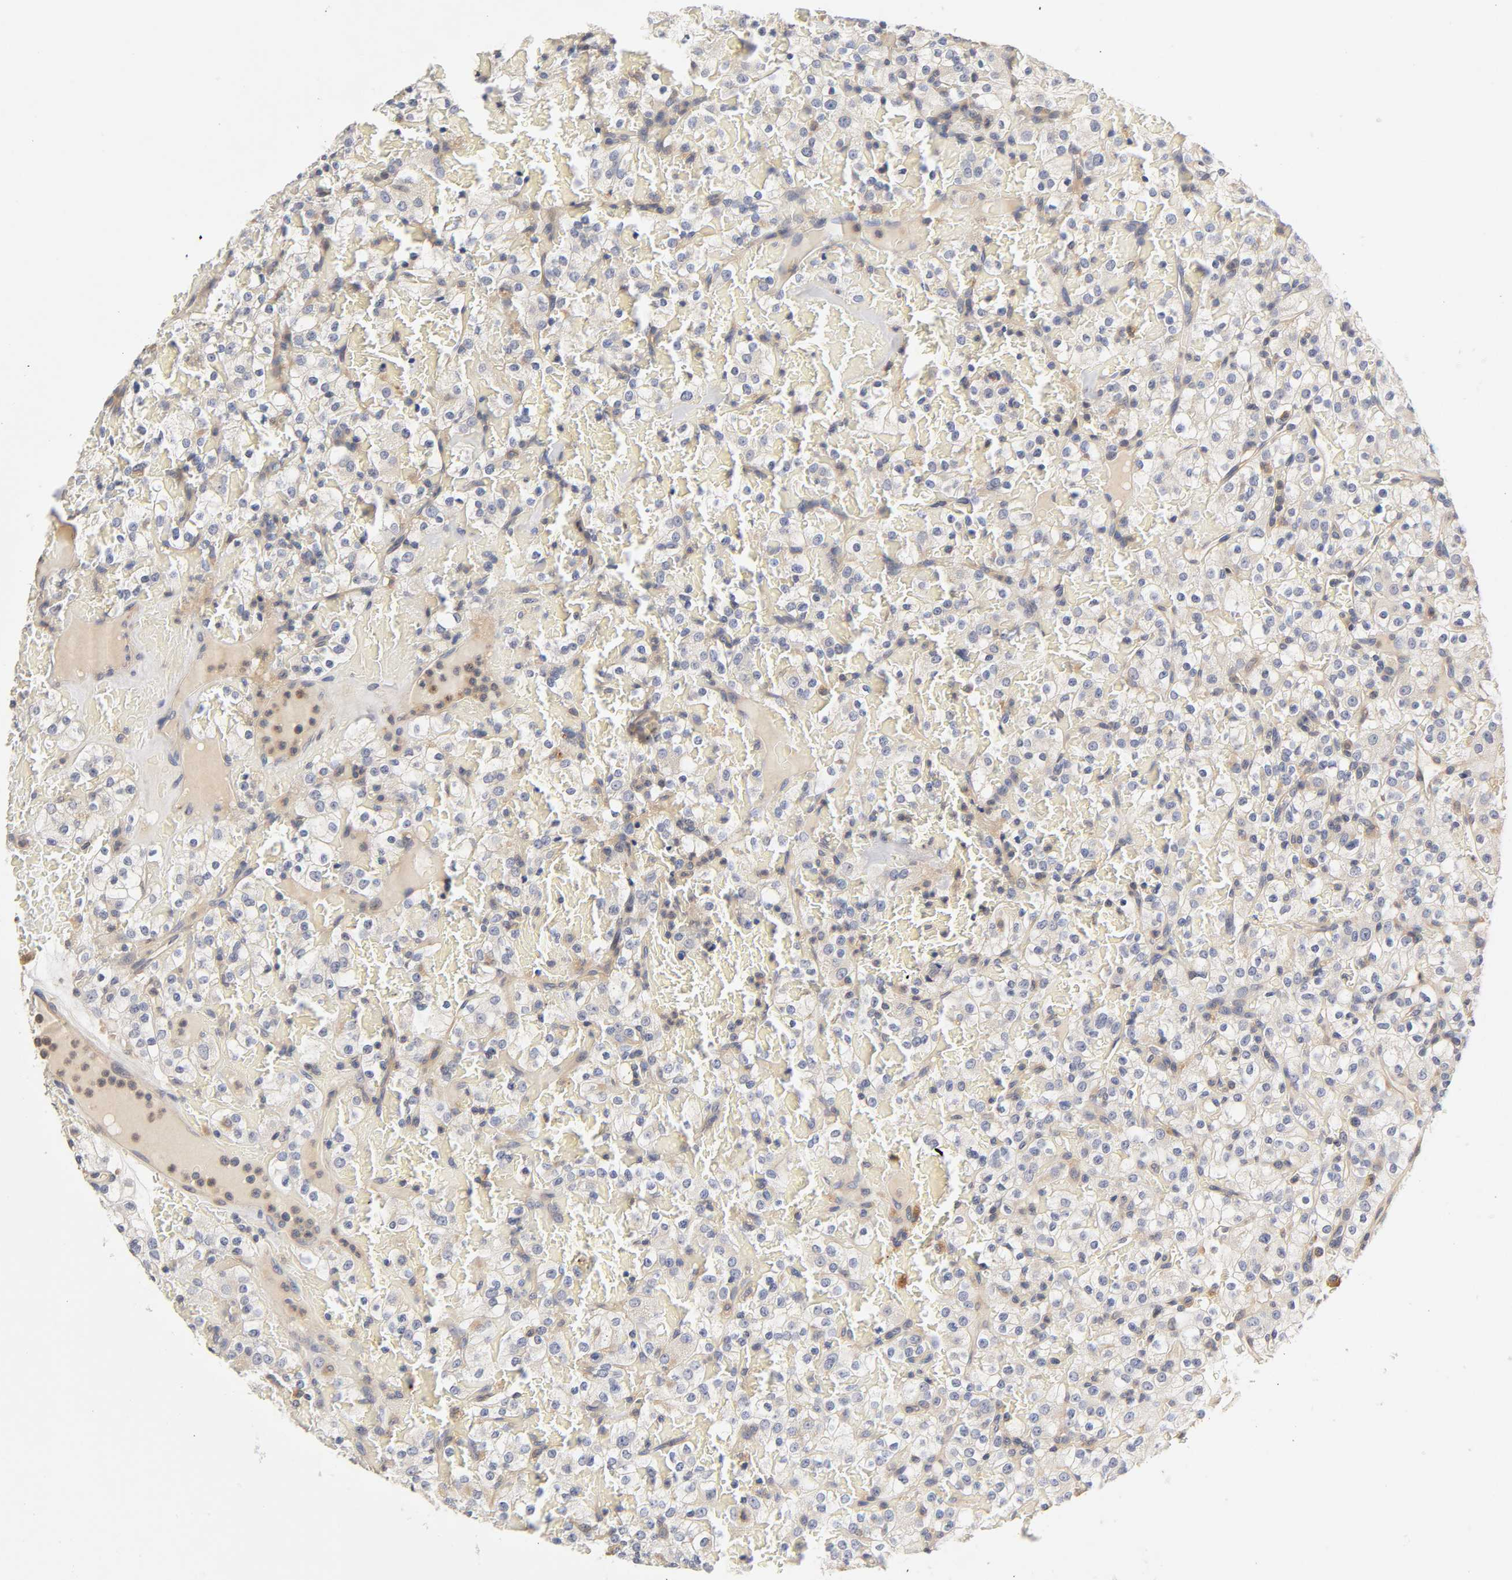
{"staining": {"intensity": "negative", "quantity": "none", "location": "none"}, "tissue": "renal cancer", "cell_type": "Tumor cells", "image_type": "cancer", "snomed": [{"axis": "morphology", "description": "Normal tissue, NOS"}, {"axis": "morphology", "description": "Adenocarcinoma, NOS"}, {"axis": "topography", "description": "Kidney"}], "caption": "Histopathology image shows no protein staining in tumor cells of renal cancer (adenocarcinoma) tissue.", "gene": "RHOA", "patient": {"sex": "female", "age": 72}}